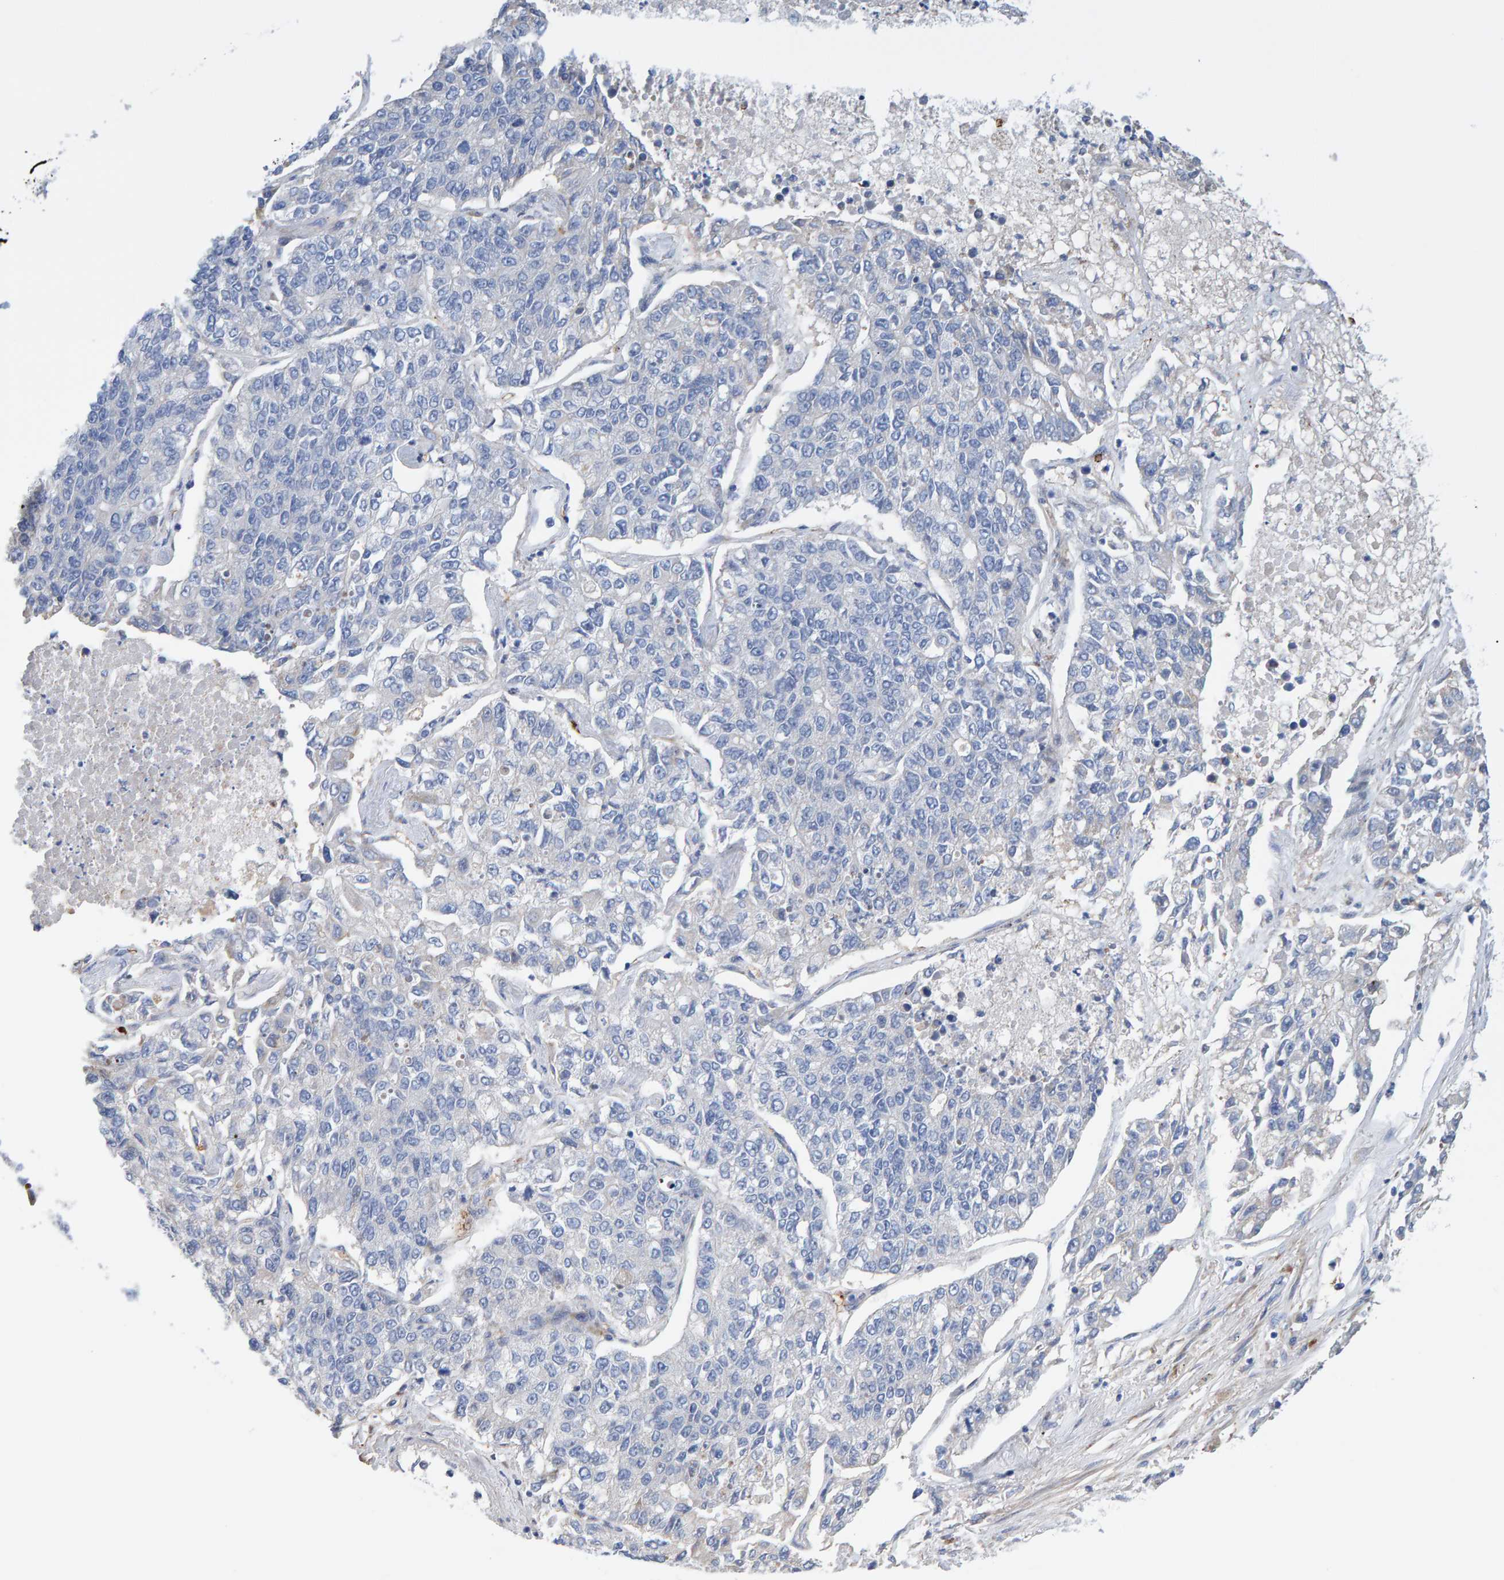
{"staining": {"intensity": "weak", "quantity": "25%-75%", "location": "cytoplasmic/membranous"}, "tissue": "lung cancer", "cell_type": "Tumor cells", "image_type": "cancer", "snomed": [{"axis": "morphology", "description": "Adenocarcinoma, NOS"}, {"axis": "topography", "description": "Lung"}], "caption": "Lung cancer tissue shows weak cytoplasmic/membranous positivity in approximately 25%-75% of tumor cells", "gene": "VPS9D1", "patient": {"sex": "male", "age": 49}}